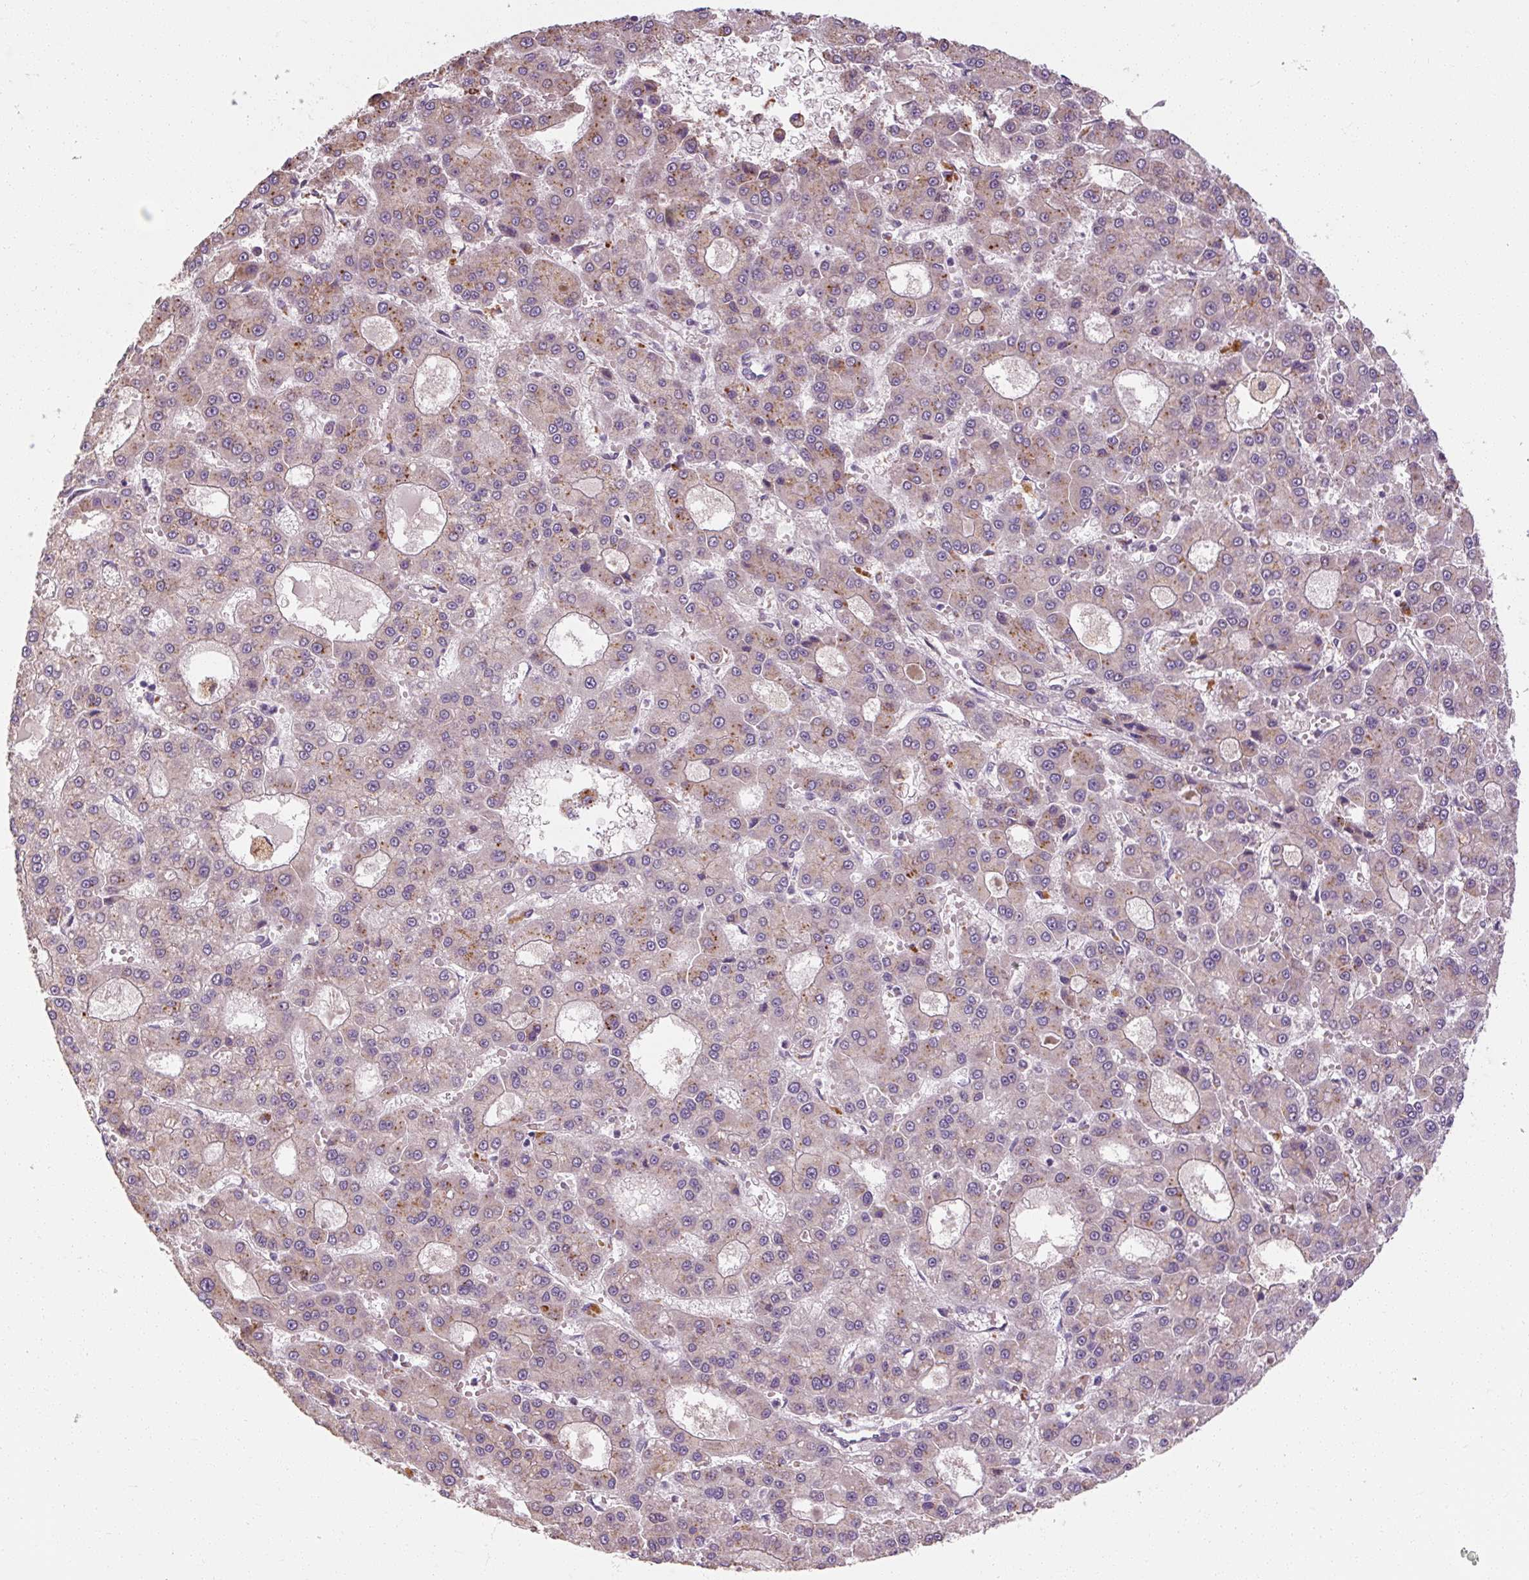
{"staining": {"intensity": "weak", "quantity": ">75%", "location": "cytoplasmic/membranous"}, "tissue": "liver cancer", "cell_type": "Tumor cells", "image_type": "cancer", "snomed": [{"axis": "morphology", "description": "Carcinoma, Hepatocellular, NOS"}, {"axis": "topography", "description": "Liver"}], "caption": "This image displays immunohistochemistry staining of liver cancer (hepatocellular carcinoma), with low weak cytoplasmic/membranous expression in about >75% of tumor cells.", "gene": "TBC1D4", "patient": {"sex": "male", "age": 70}}